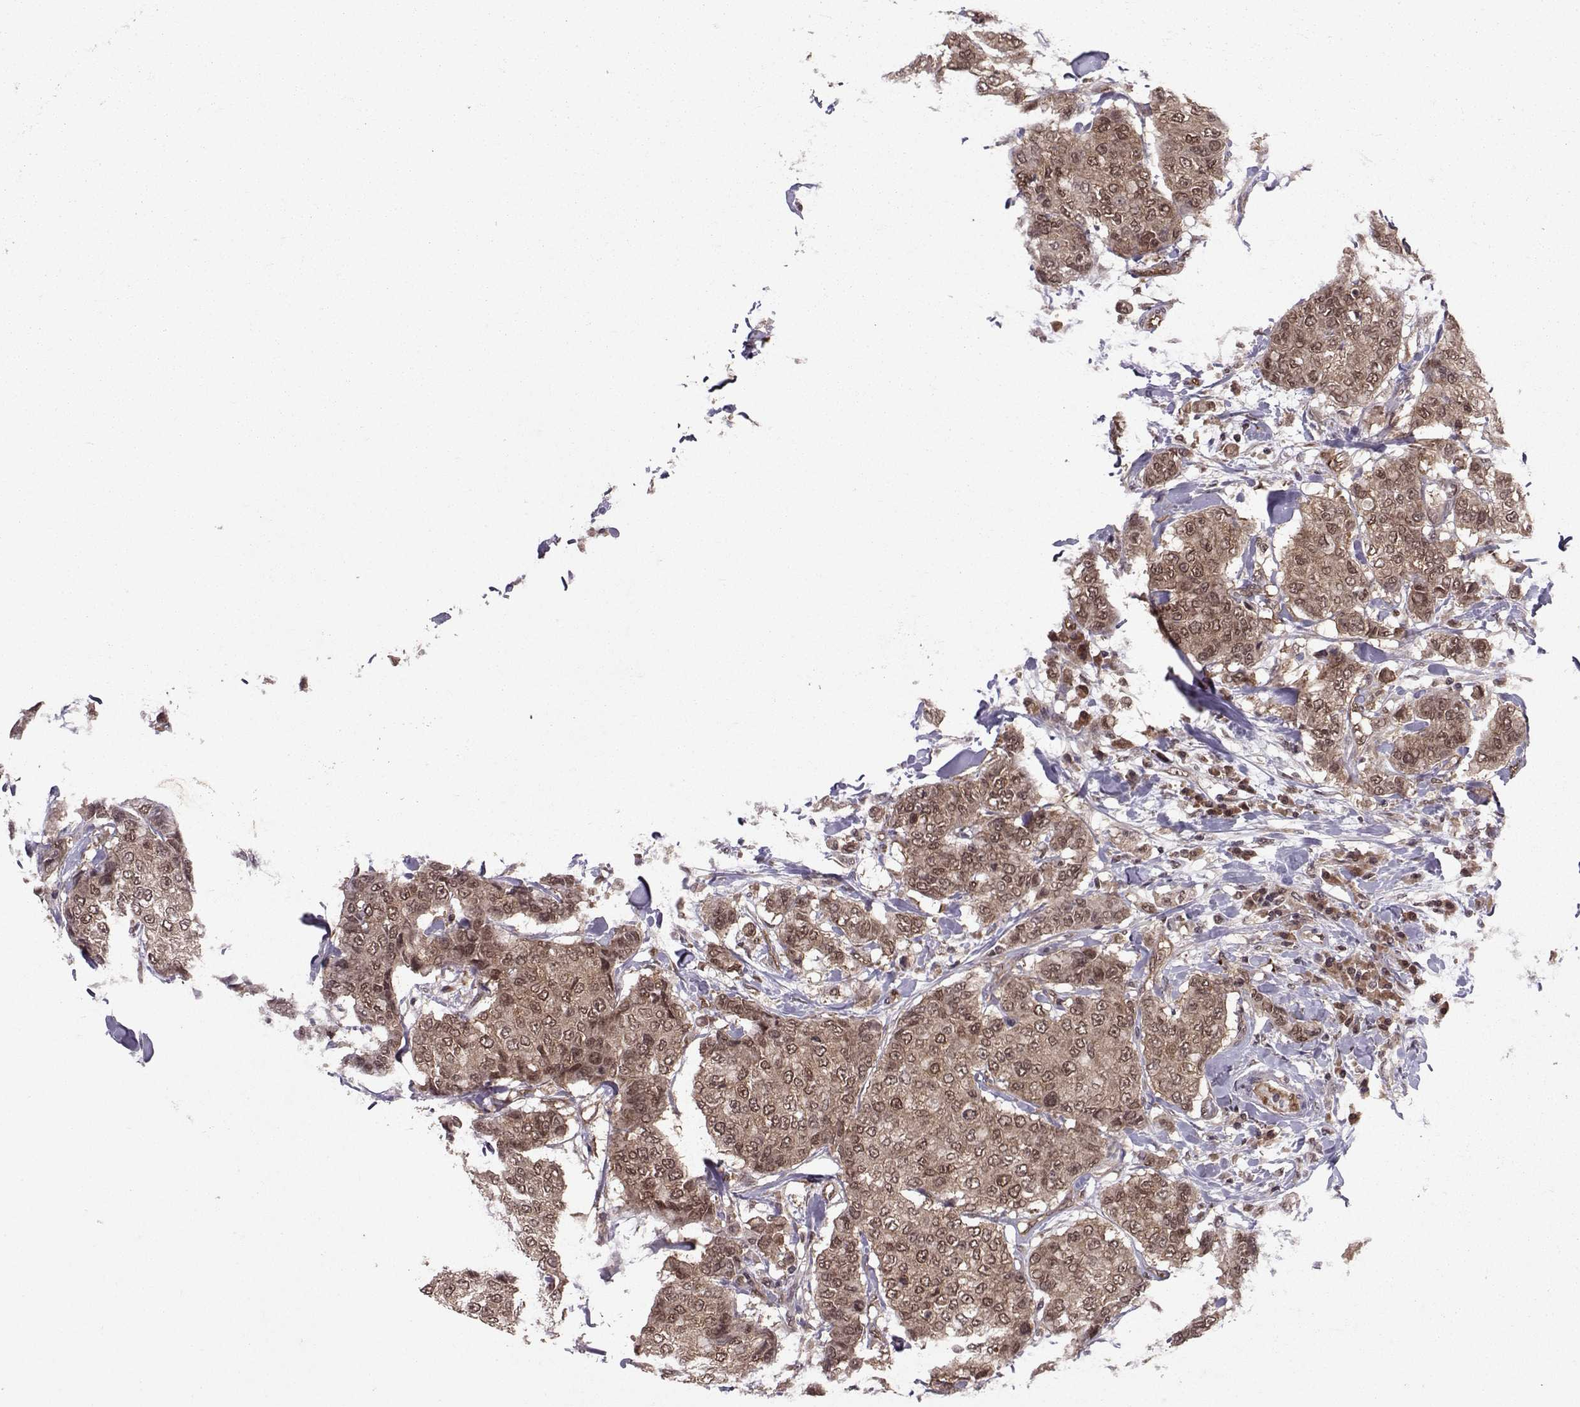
{"staining": {"intensity": "moderate", "quantity": "25%-75%", "location": "cytoplasmic/membranous"}, "tissue": "breast cancer", "cell_type": "Tumor cells", "image_type": "cancer", "snomed": [{"axis": "morphology", "description": "Duct carcinoma"}, {"axis": "topography", "description": "Breast"}], "caption": "About 25%-75% of tumor cells in human breast invasive ductal carcinoma display moderate cytoplasmic/membranous protein staining as visualized by brown immunohistochemical staining.", "gene": "PPP2R2A", "patient": {"sex": "female", "age": 27}}